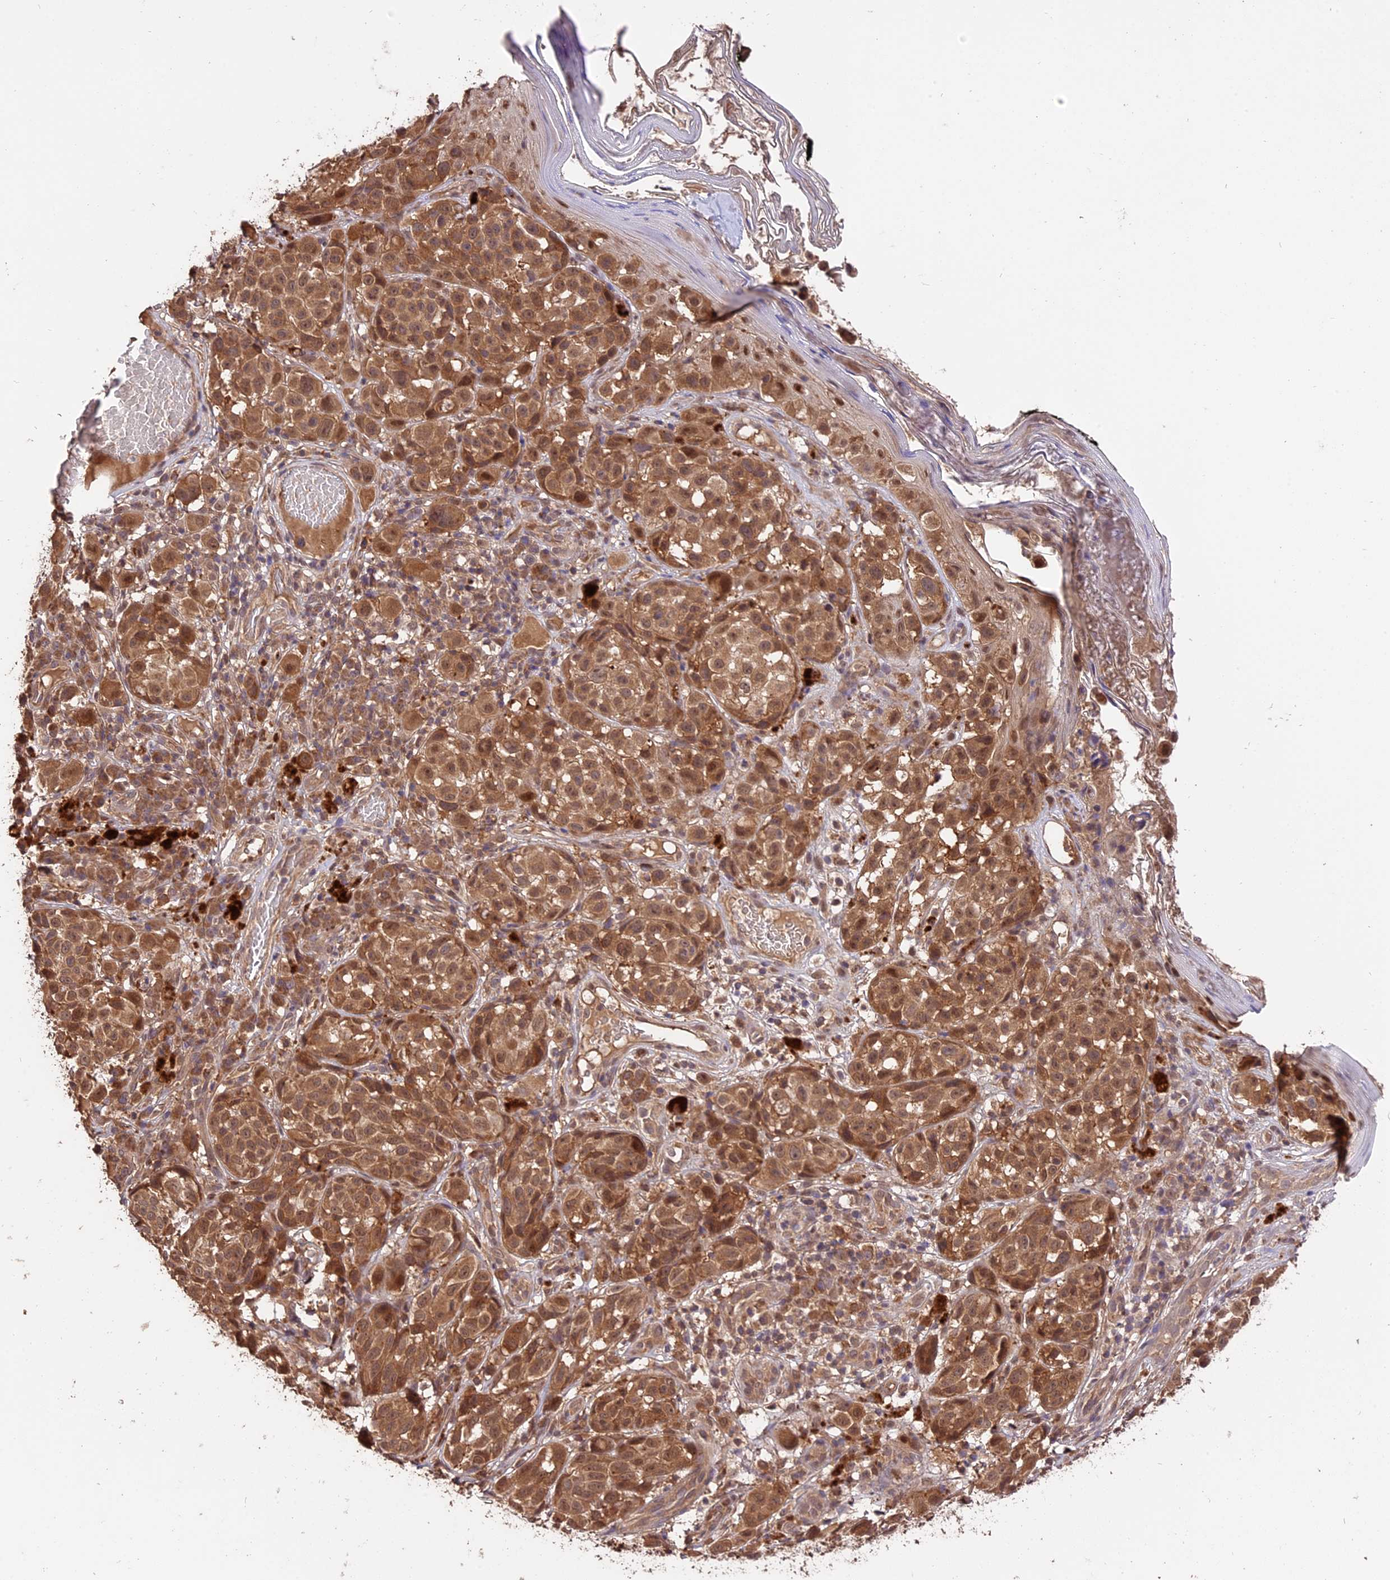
{"staining": {"intensity": "moderate", "quantity": ">75%", "location": "cytoplasmic/membranous"}, "tissue": "melanoma", "cell_type": "Tumor cells", "image_type": "cancer", "snomed": [{"axis": "morphology", "description": "Malignant melanoma, NOS"}, {"axis": "topography", "description": "Skin"}], "caption": "Melanoma tissue demonstrates moderate cytoplasmic/membranous positivity in approximately >75% of tumor cells, visualized by immunohistochemistry.", "gene": "TRMT1", "patient": {"sex": "male", "age": 38}}